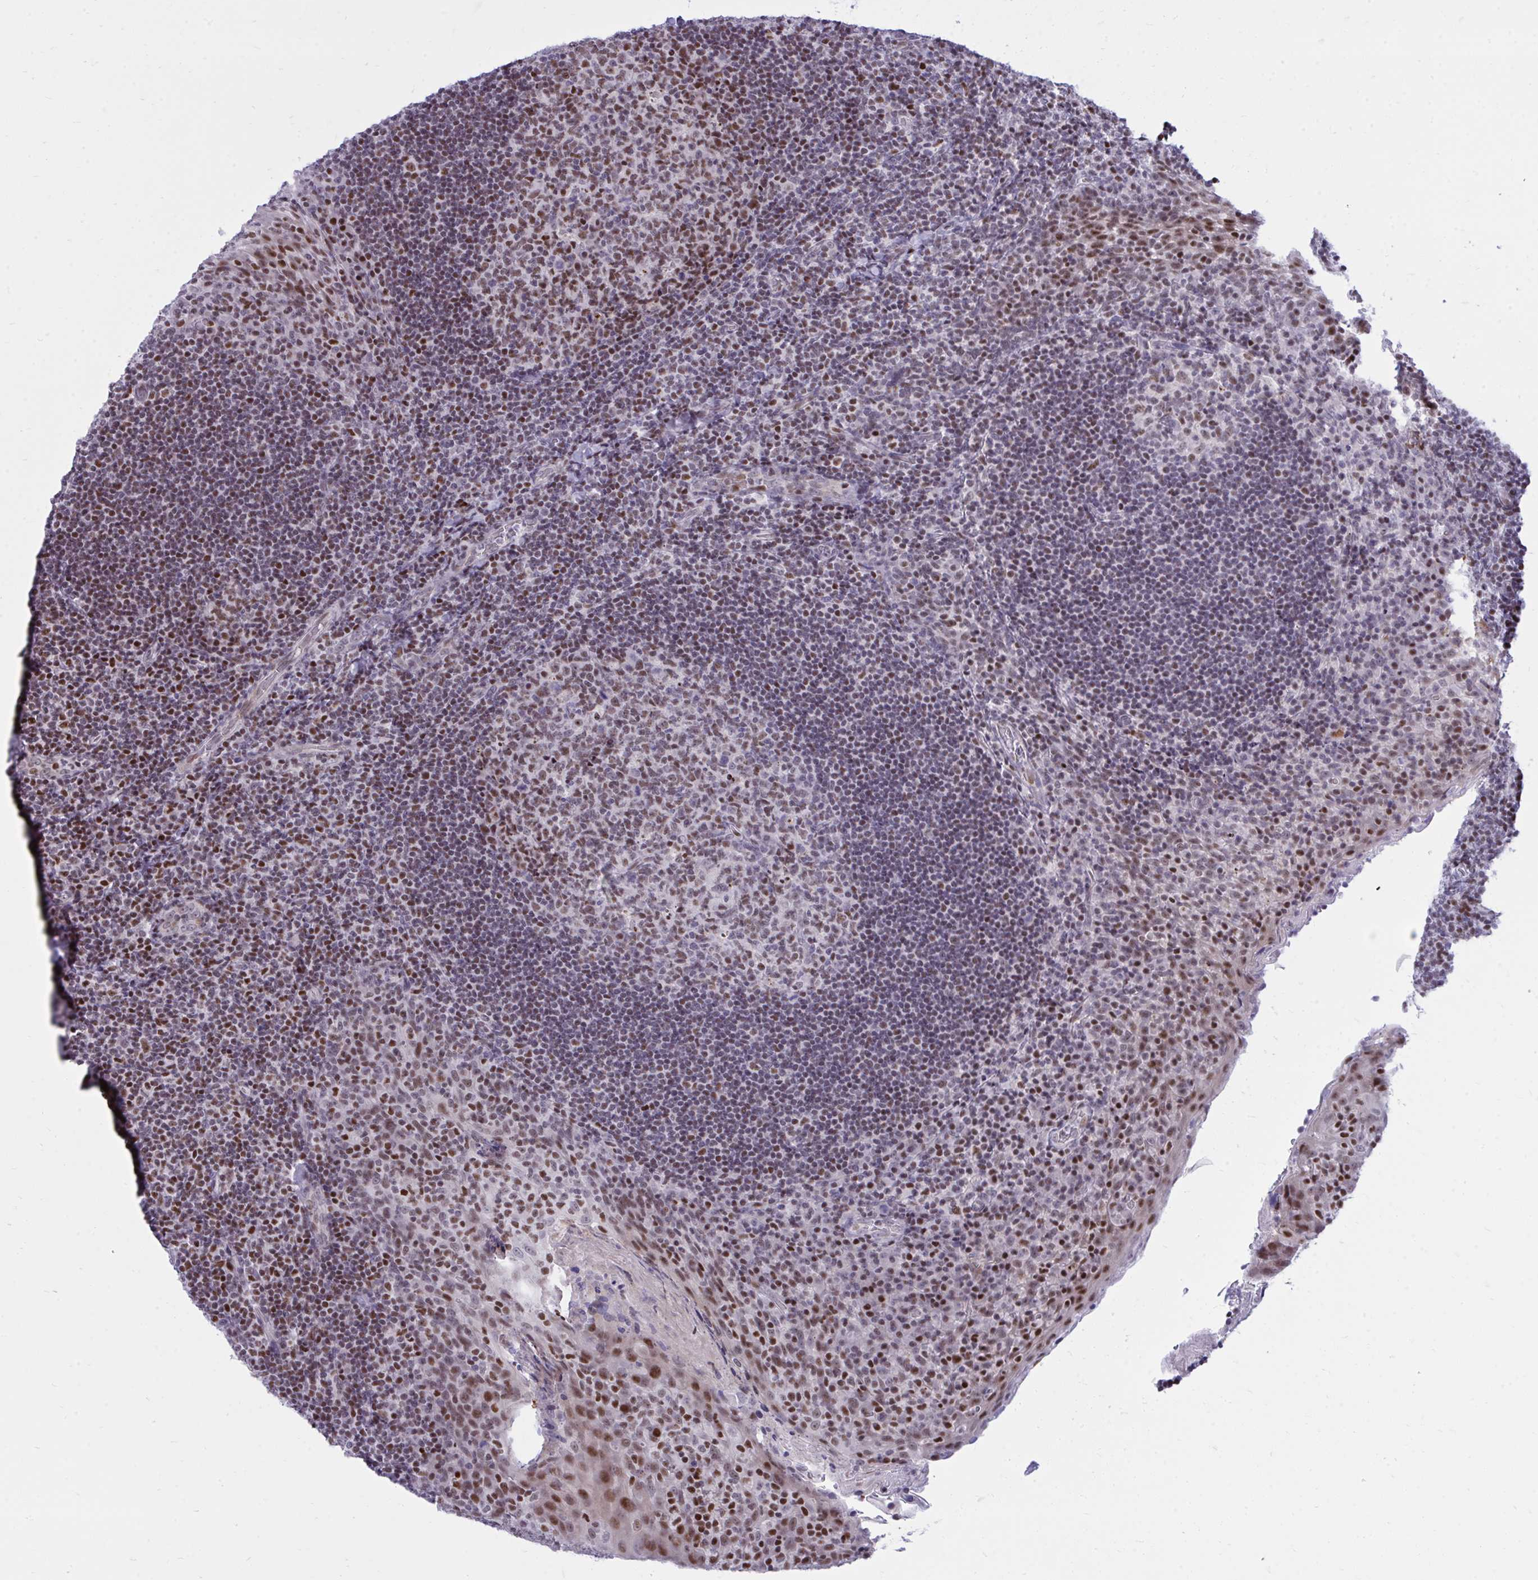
{"staining": {"intensity": "moderate", "quantity": "25%-75%", "location": "nuclear"}, "tissue": "tonsil", "cell_type": "Germinal center cells", "image_type": "normal", "snomed": [{"axis": "morphology", "description": "Normal tissue, NOS"}, {"axis": "topography", "description": "Tonsil"}], "caption": "The micrograph shows staining of unremarkable tonsil, revealing moderate nuclear protein expression (brown color) within germinal center cells.", "gene": "C14orf39", "patient": {"sex": "male", "age": 17}}